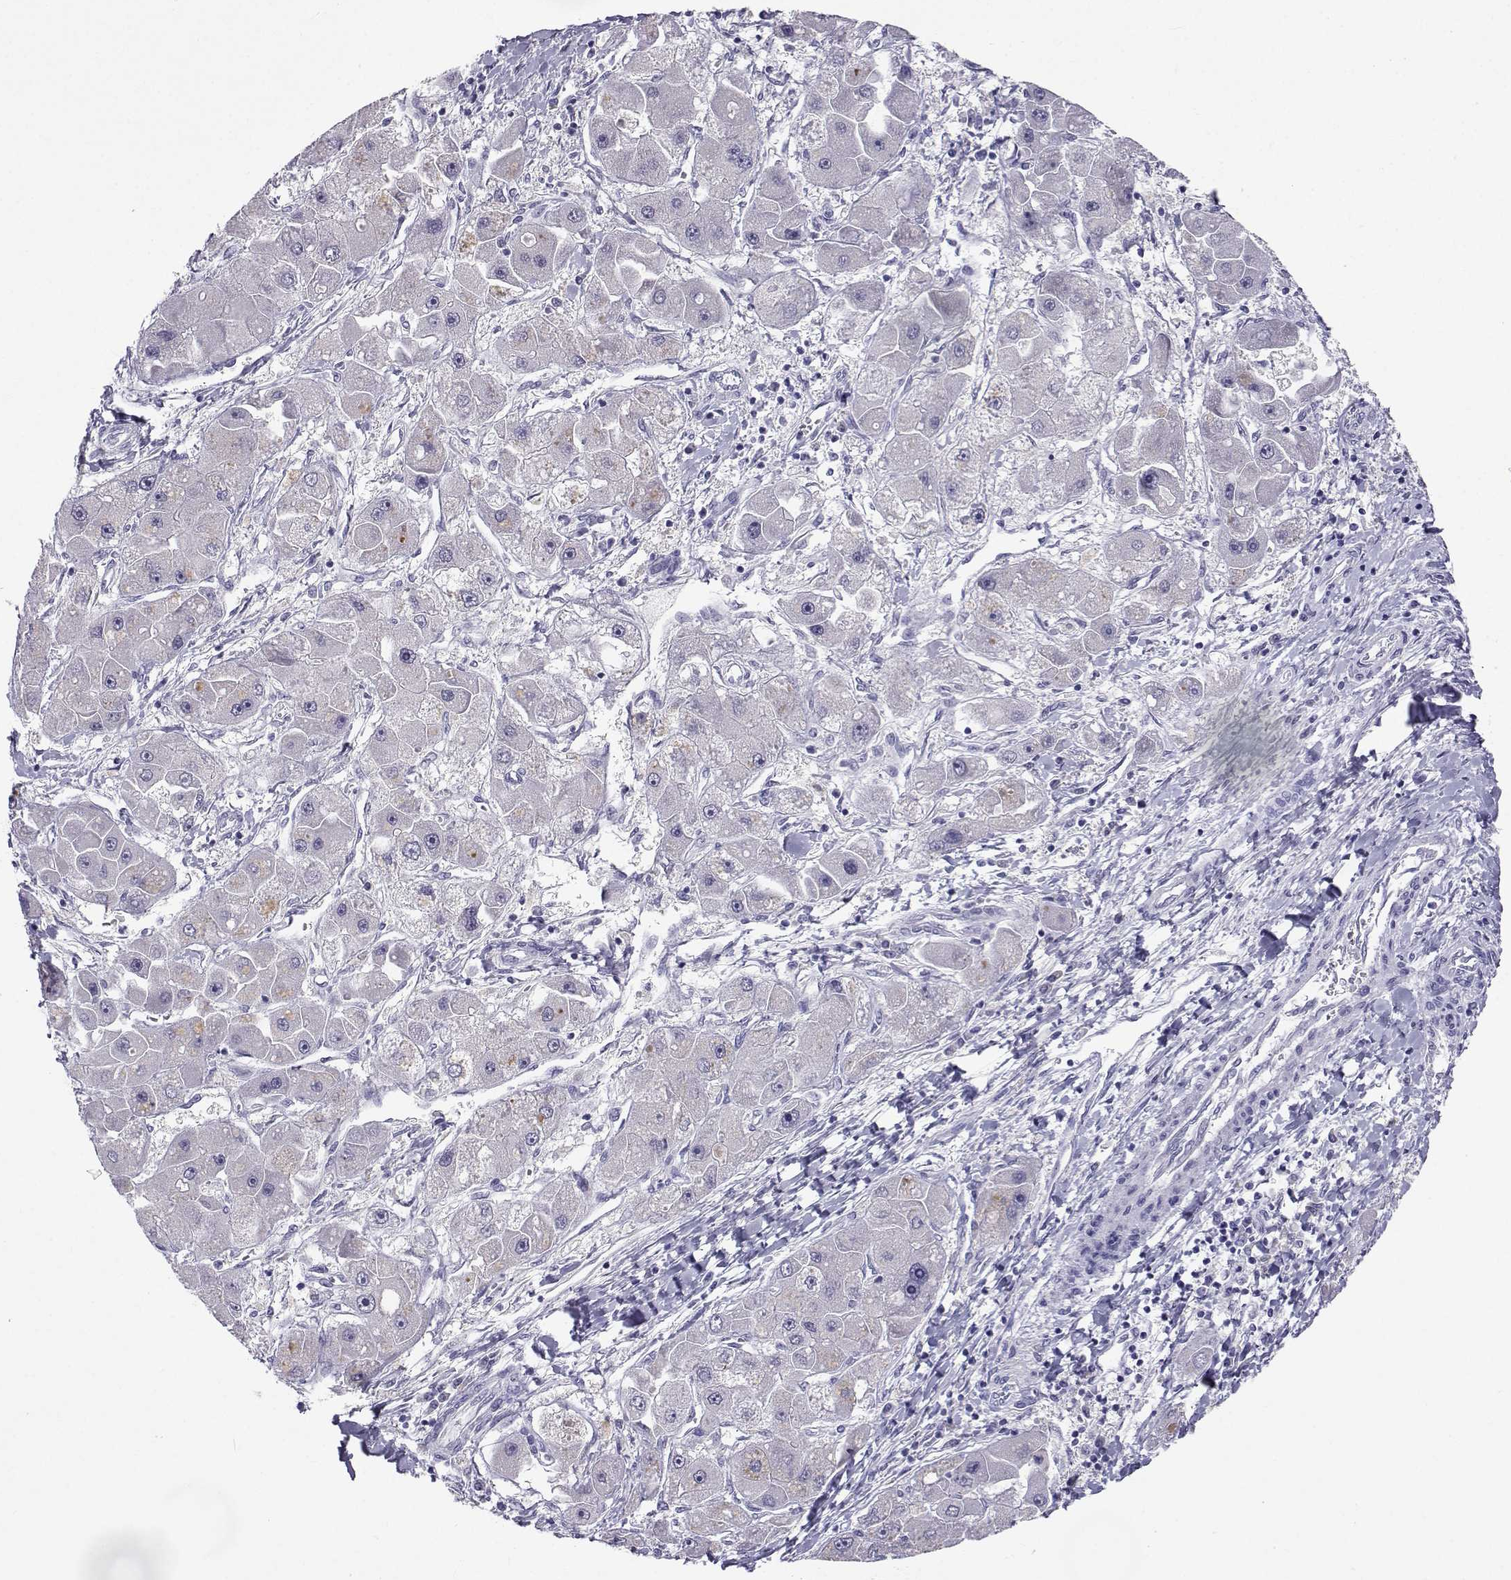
{"staining": {"intensity": "negative", "quantity": "none", "location": "none"}, "tissue": "liver cancer", "cell_type": "Tumor cells", "image_type": "cancer", "snomed": [{"axis": "morphology", "description": "Carcinoma, Hepatocellular, NOS"}, {"axis": "topography", "description": "Liver"}], "caption": "This is an IHC photomicrograph of liver cancer (hepatocellular carcinoma). There is no expression in tumor cells.", "gene": "SLC6A3", "patient": {"sex": "male", "age": 24}}